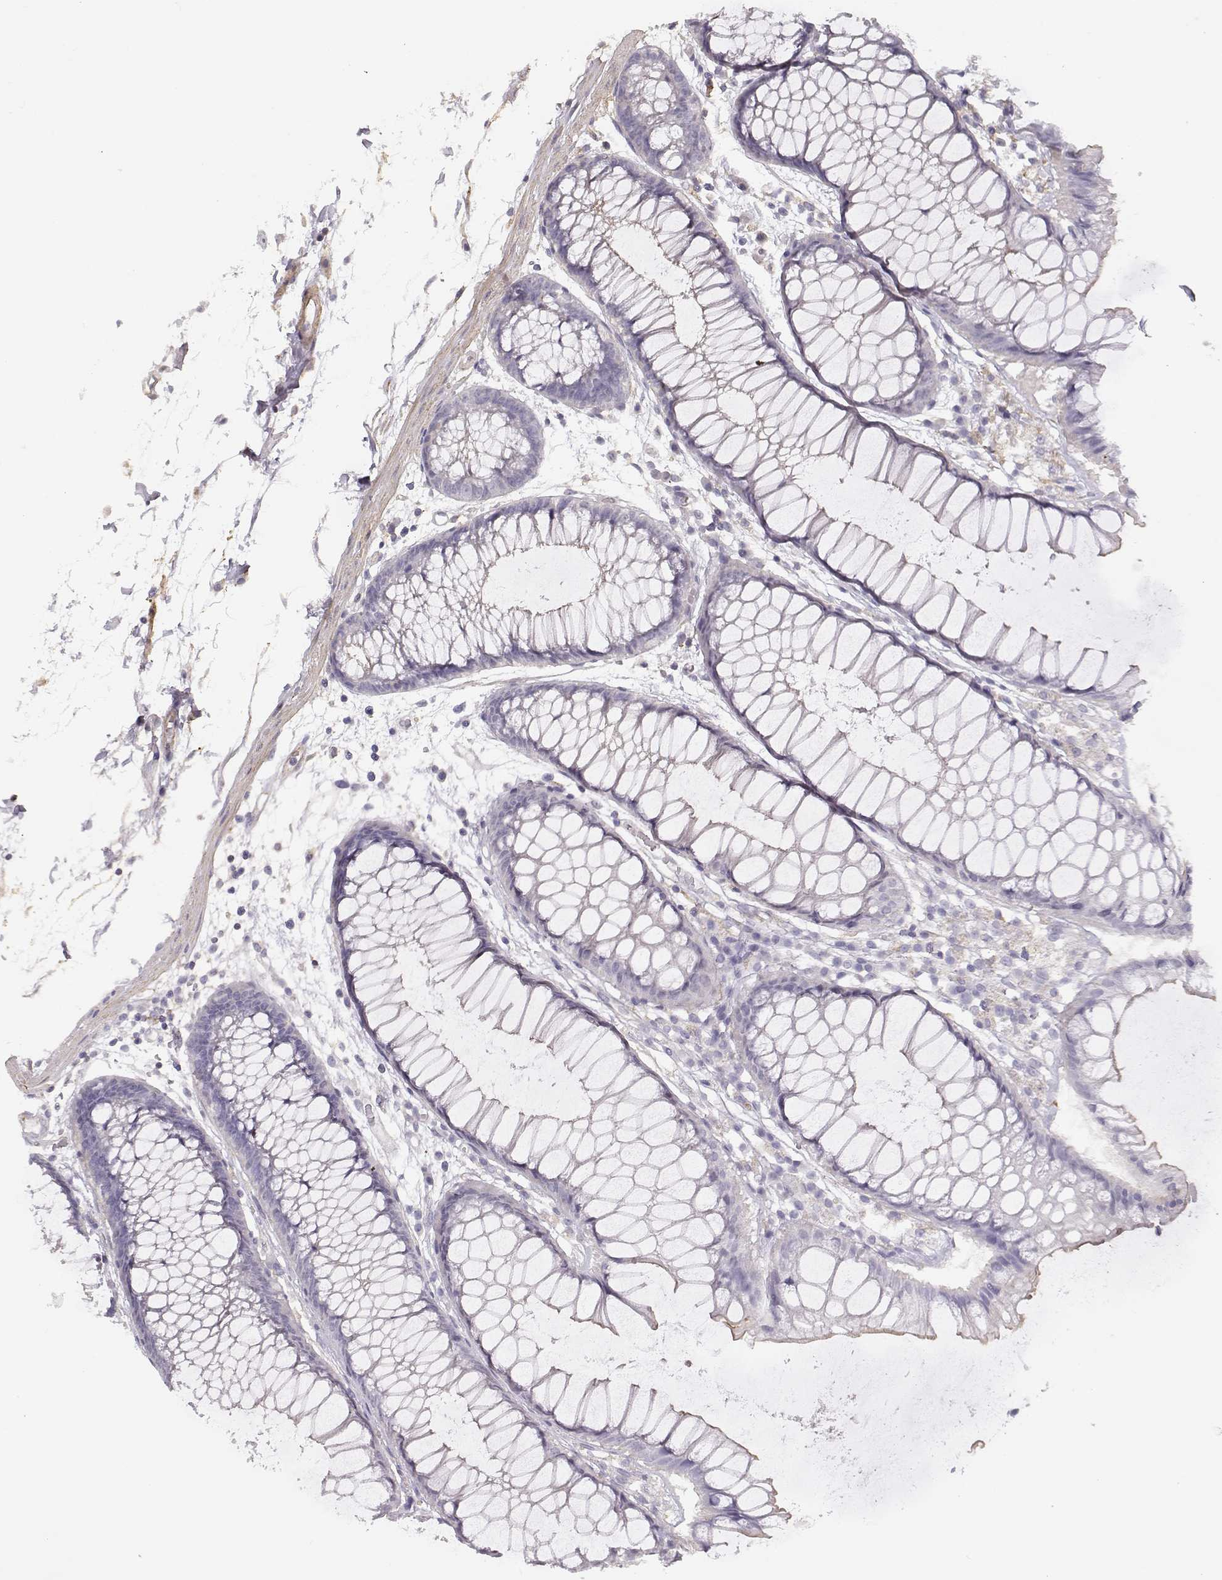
{"staining": {"intensity": "negative", "quantity": "none", "location": "none"}, "tissue": "colon", "cell_type": "Endothelial cells", "image_type": "normal", "snomed": [{"axis": "morphology", "description": "Normal tissue, NOS"}, {"axis": "morphology", "description": "Adenocarcinoma, NOS"}, {"axis": "topography", "description": "Colon"}], "caption": "Immunohistochemistry (IHC) histopathology image of normal colon stained for a protein (brown), which reveals no expression in endothelial cells.", "gene": "DAPL1", "patient": {"sex": "male", "age": 65}}